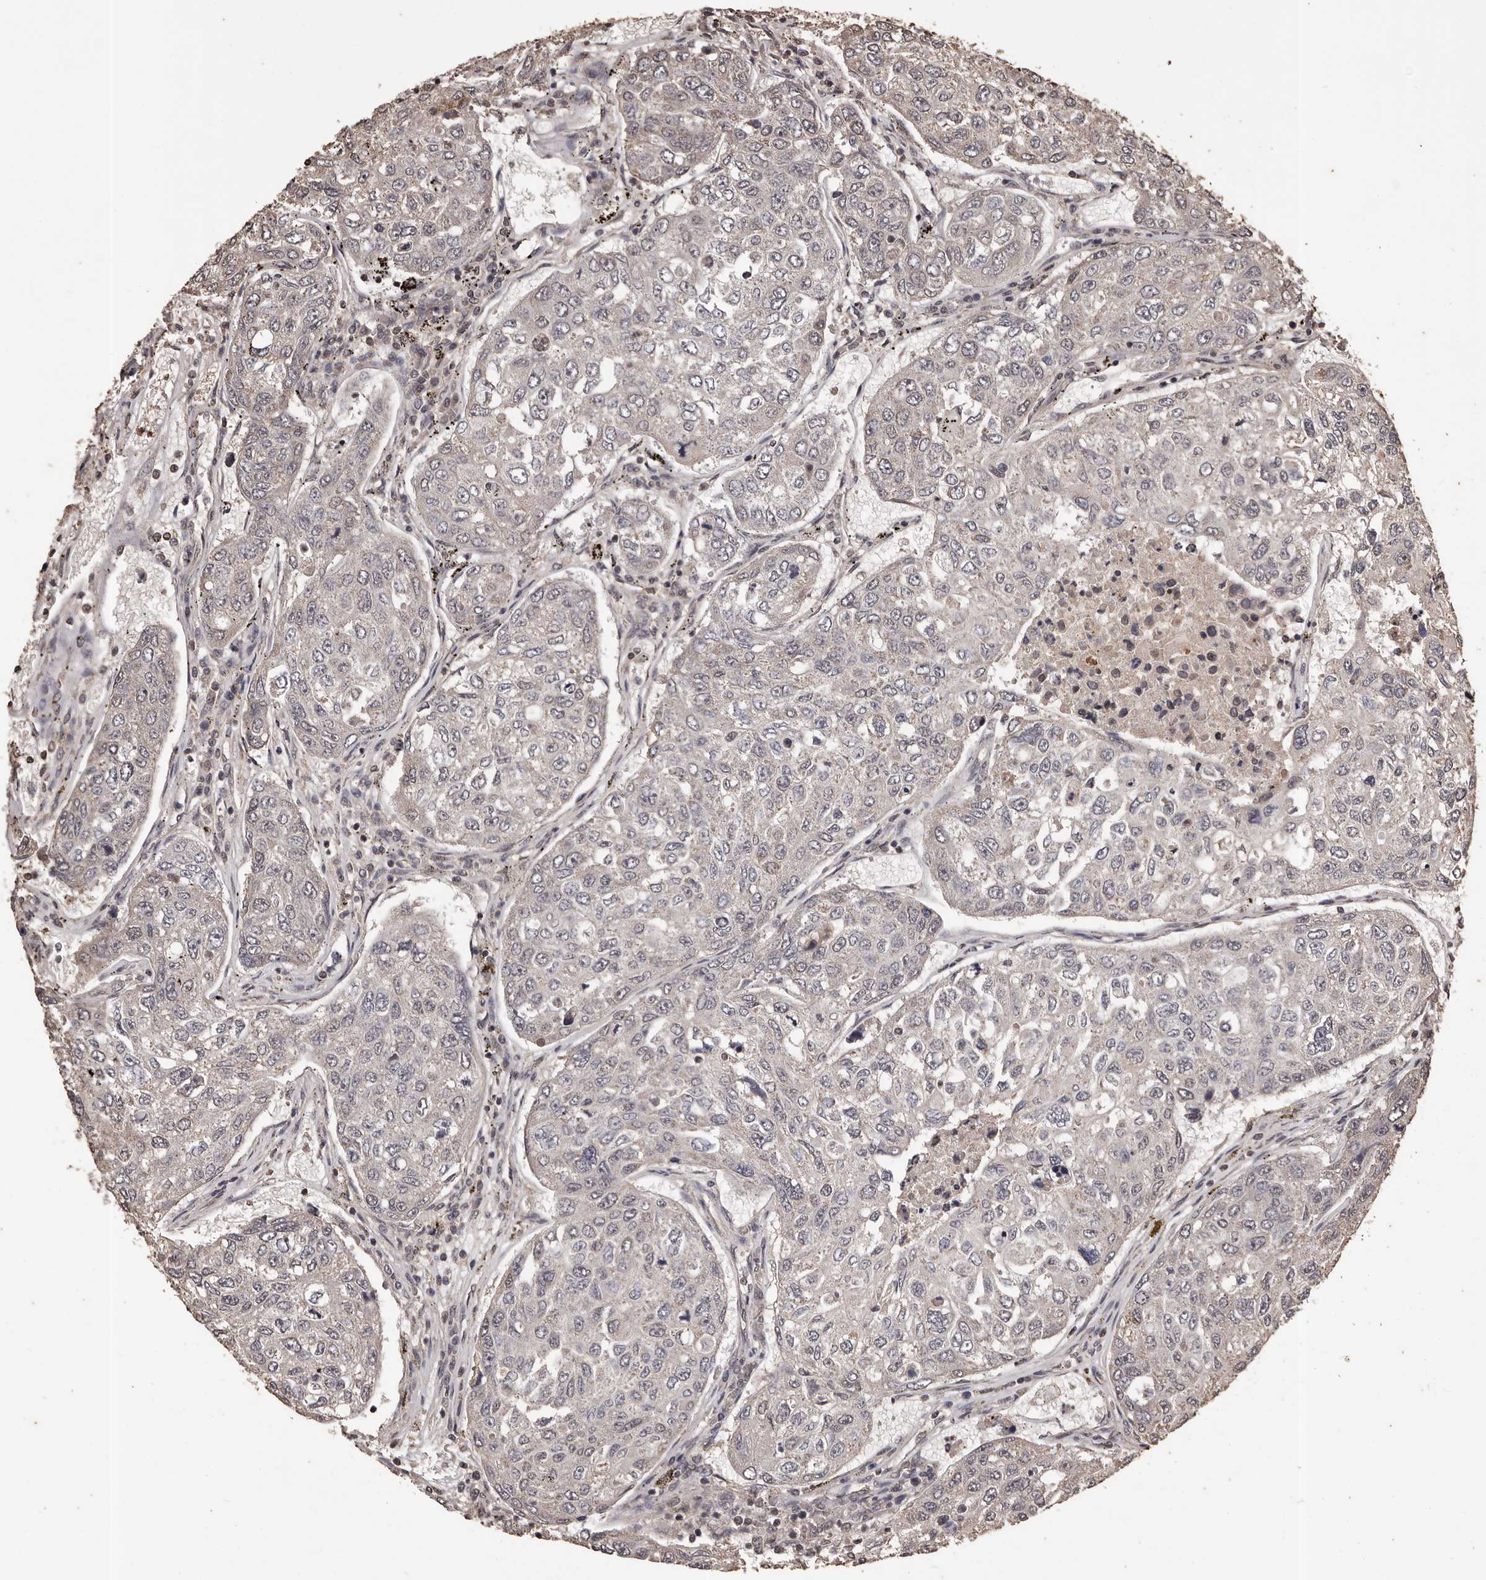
{"staining": {"intensity": "negative", "quantity": "none", "location": "none"}, "tissue": "urothelial cancer", "cell_type": "Tumor cells", "image_type": "cancer", "snomed": [{"axis": "morphology", "description": "Urothelial carcinoma, High grade"}, {"axis": "topography", "description": "Lymph node"}, {"axis": "topography", "description": "Urinary bladder"}], "caption": "This is an immunohistochemistry photomicrograph of human urothelial carcinoma (high-grade). There is no positivity in tumor cells.", "gene": "NAV1", "patient": {"sex": "male", "age": 51}}